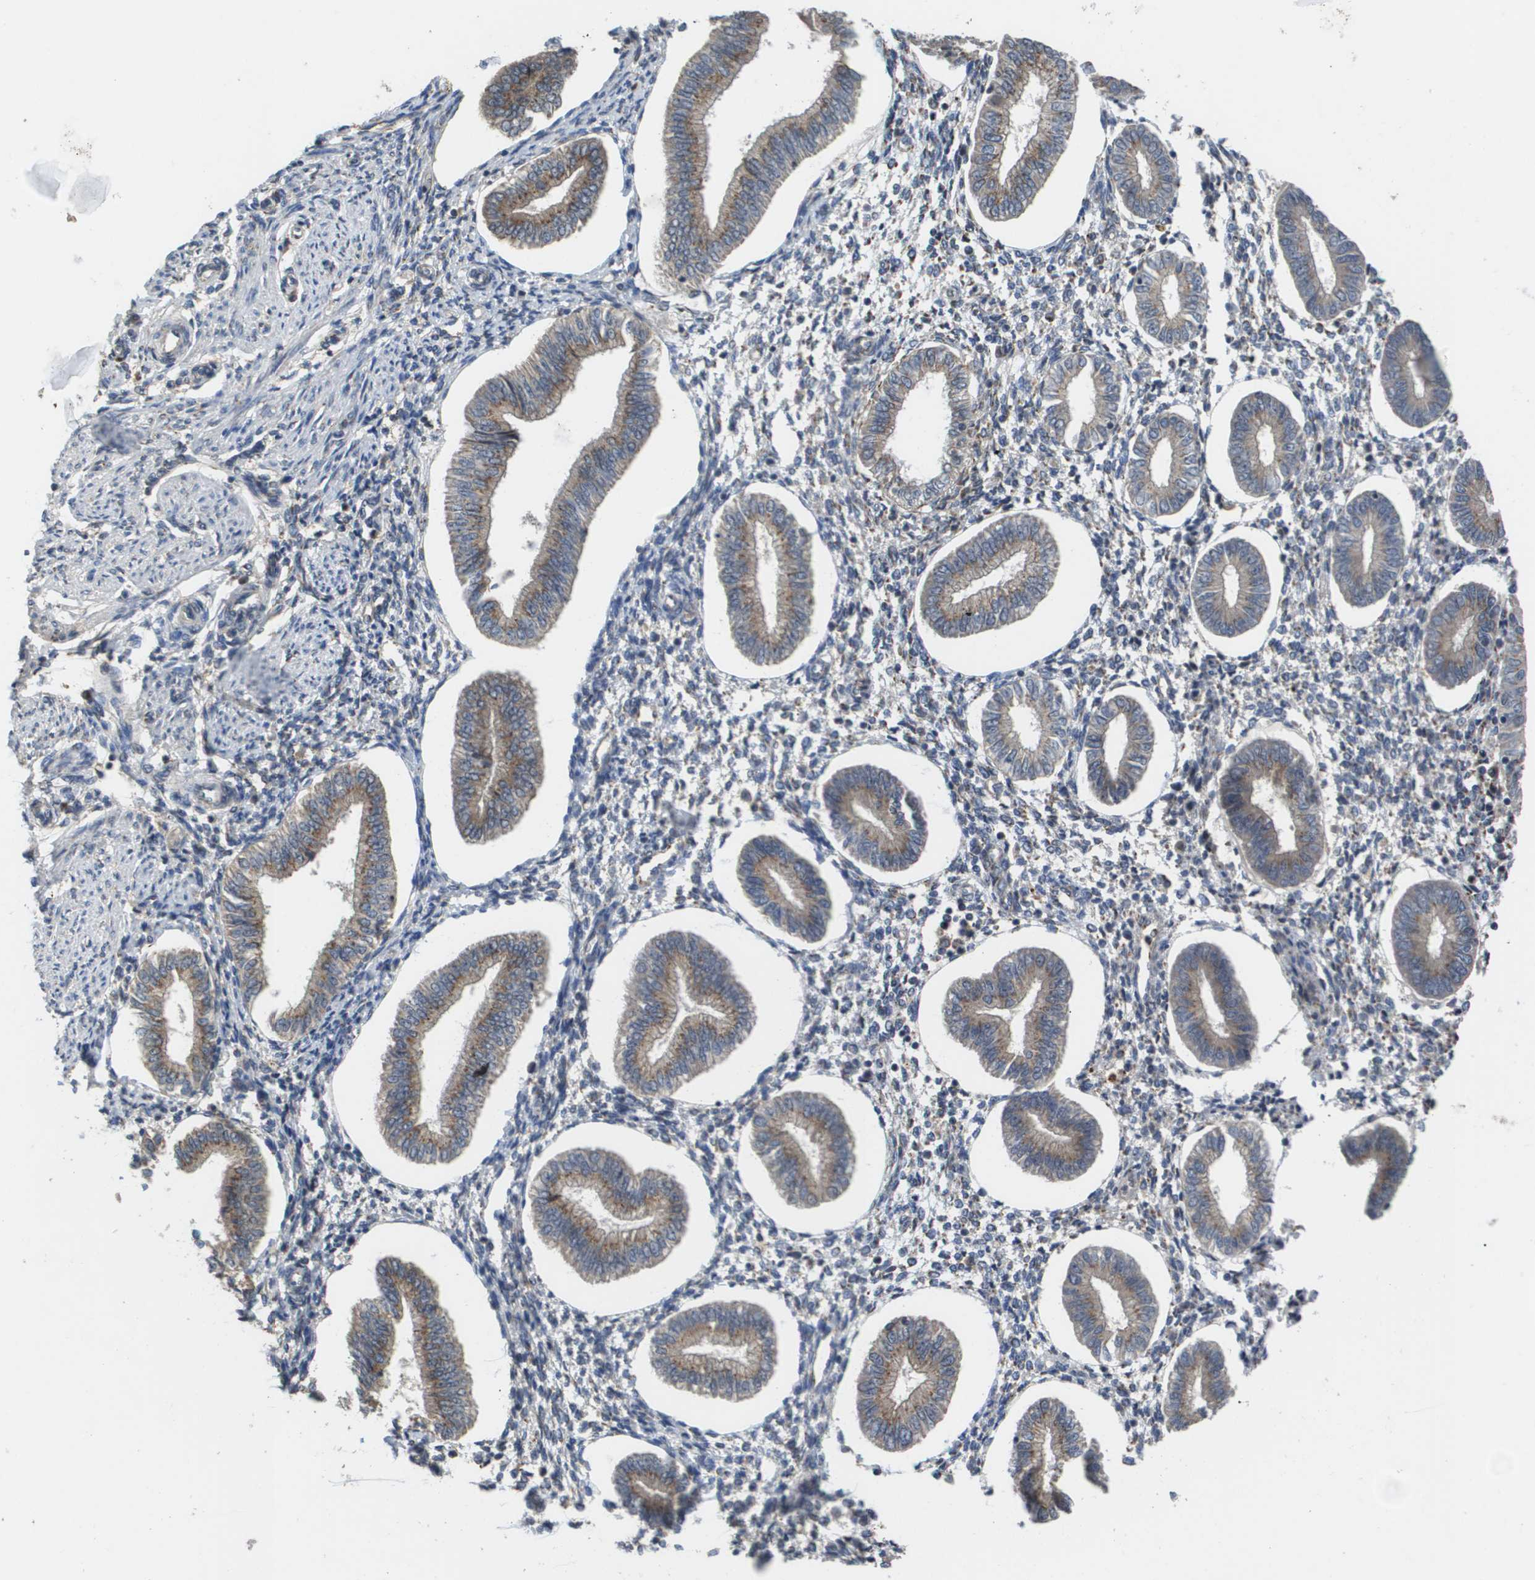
{"staining": {"intensity": "weak", "quantity": "<25%", "location": "cytoplasmic/membranous"}, "tissue": "endometrium", "cell_type": "Cells in endometrial stroma", "image_type": "normal", "snomed": [{"axis": "morphology", "description": "Normal tissue, NOS"}, {"axis": "topography", "description": "Endometrium"}], "caption": "Immunohistochemistry of normal endometrium shows no expression in cells in endometrial stroma.", "gene": "PCK1", "patient": {"sex": "female", "age": 50}}